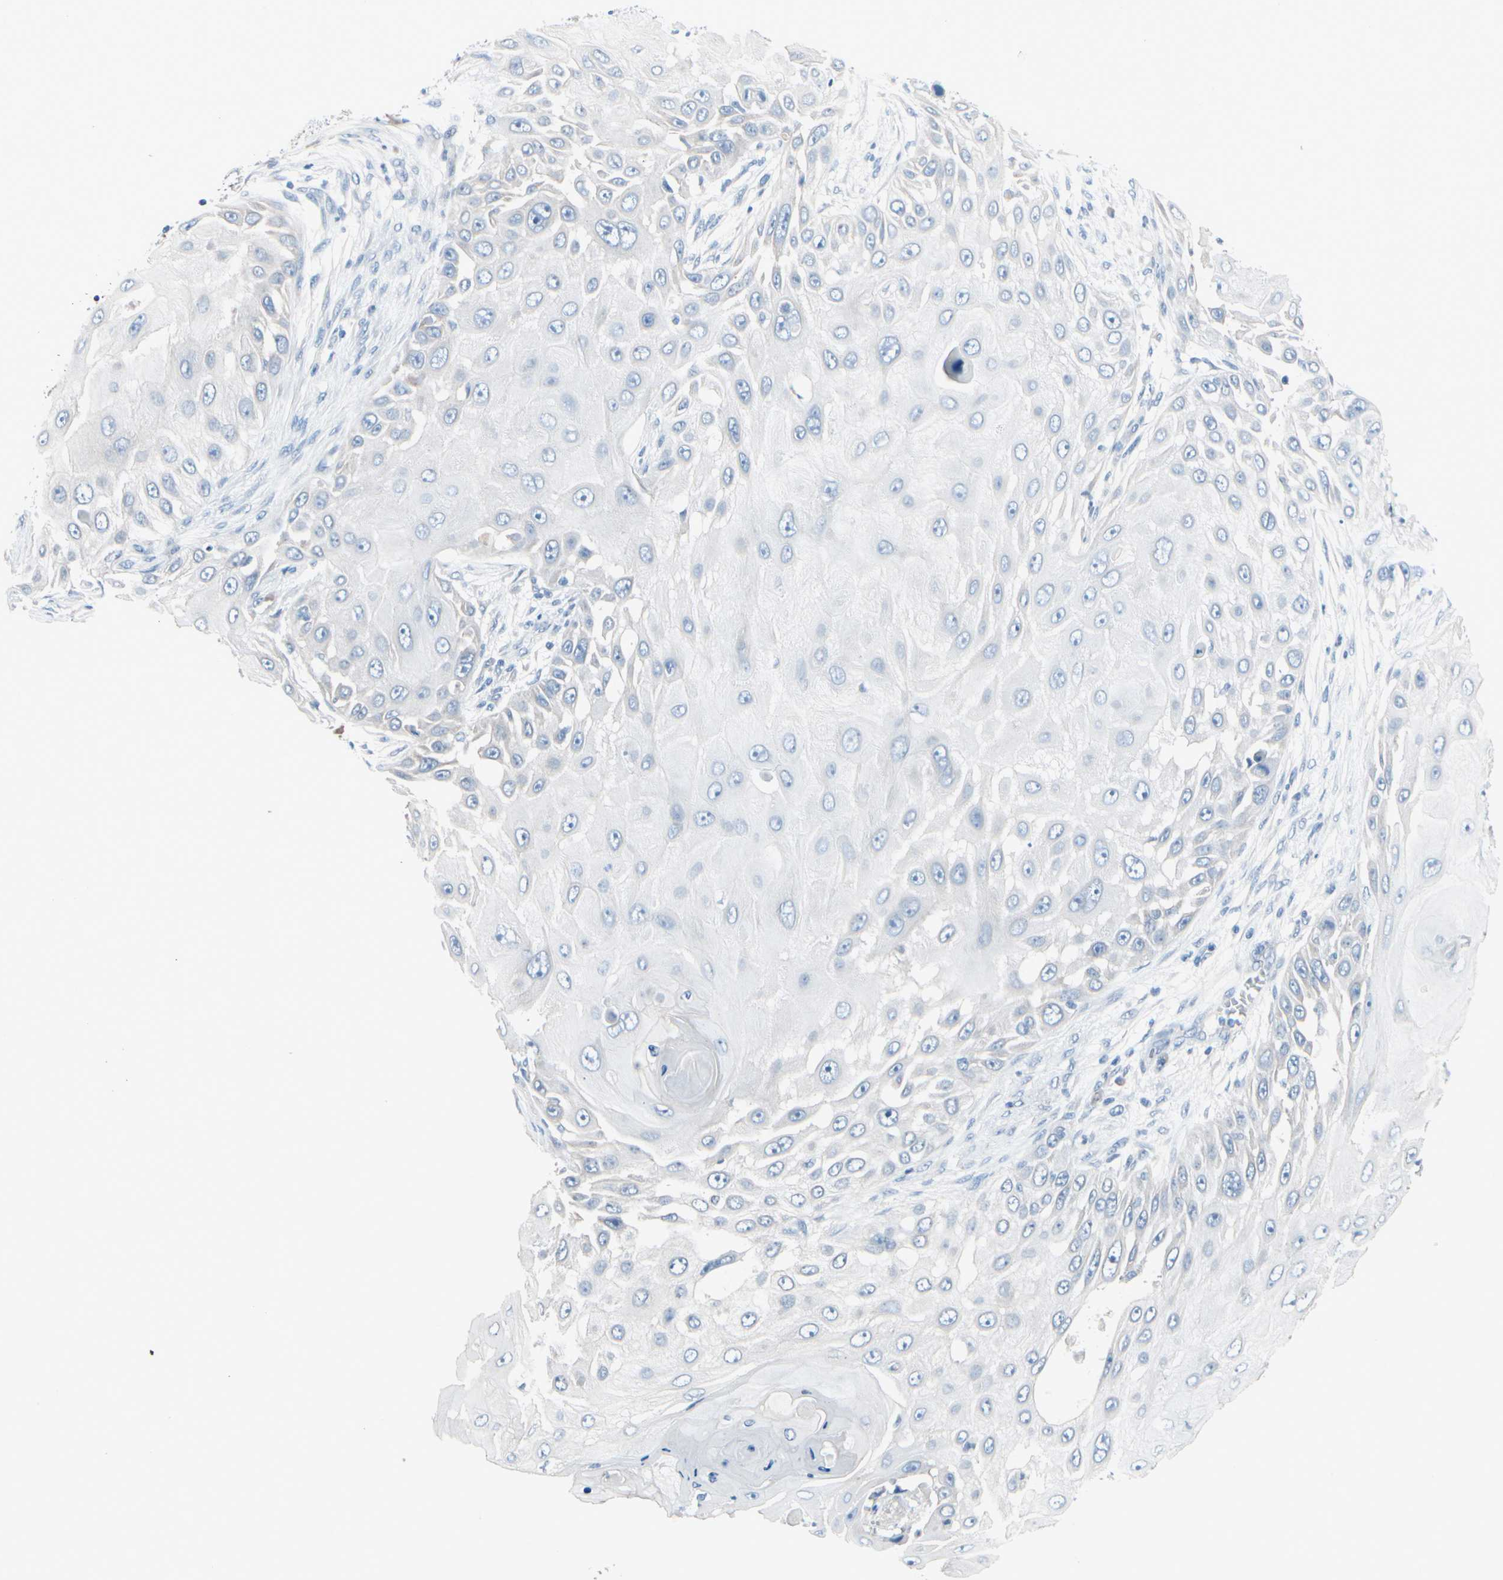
{"staining": {"intensity": "negative", "quantity": "none", "location": "none"}, "tissue": "skin cancer", "cell_type": "Tumor cells", "image_type": "cancer", "snomed": [{"axis": "morphology", "description": "Squamous cell carcinoma, NOS"}, {"axis": "topography", "description": "Skin"}], "caption": "Immunohistochemistry of squamous cell carcinoma (skin) displays no staining in tumor cells.", "gene": "PGR", "patient": {"sex": "female", "age": 44}}